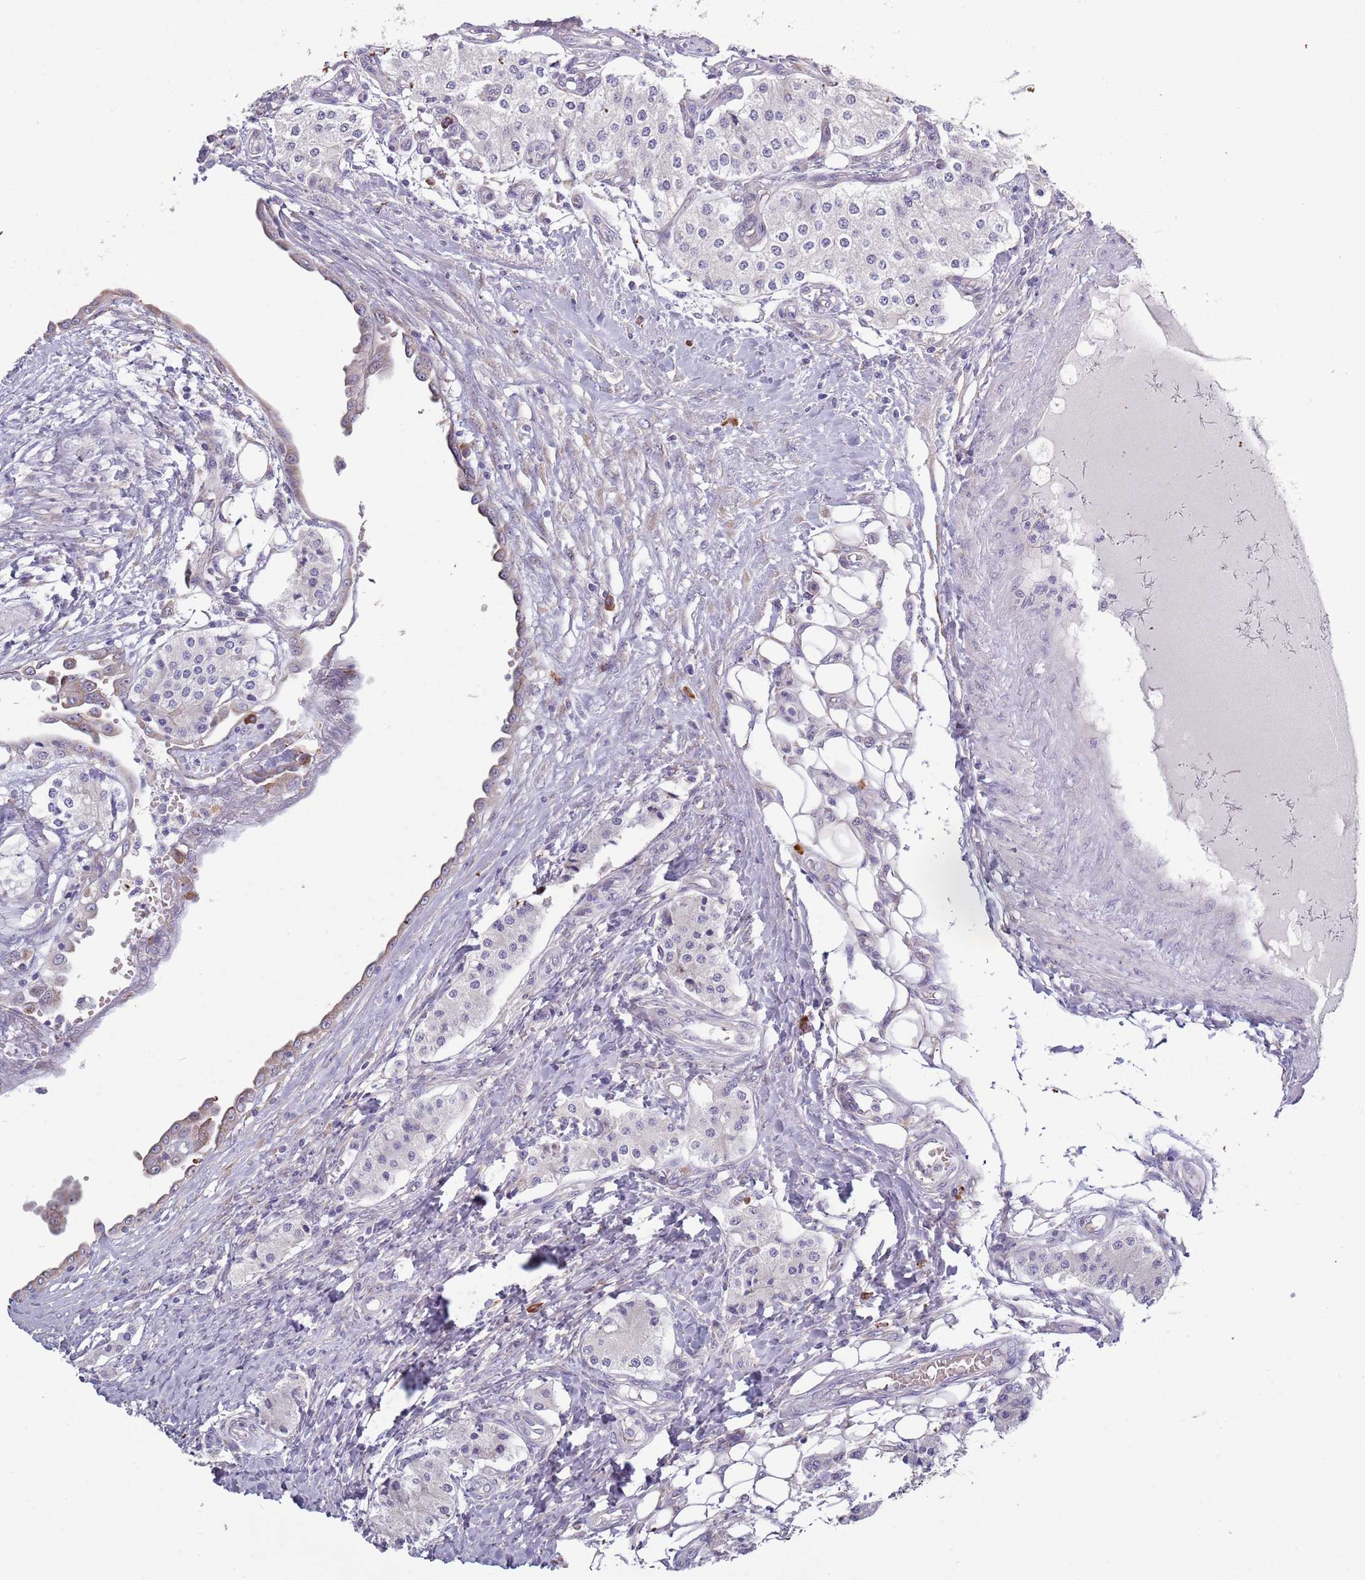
{"staining": {"intensity": "negative", "quantity": "none", "location": "none"}, "tissue": "carcinoid", "cell_type": "Tumor cells", "image_type": "cancer", "snomed": [{"axis": "morphology", "description": "Carcinoid, malignant, NOS"}, {"axis": "topography", "description": "Colon"}], "caption": "Carcinoid was stained to show a protein in brown. There is no significant expression in tumor cells. (Brightfield microscopy of DAB (3,3'-diaminobenzidine) immunohistochemistry (IHC) at high magnification).", "gene": "LTB", "patient": {"sex": "female", "age": 52}}